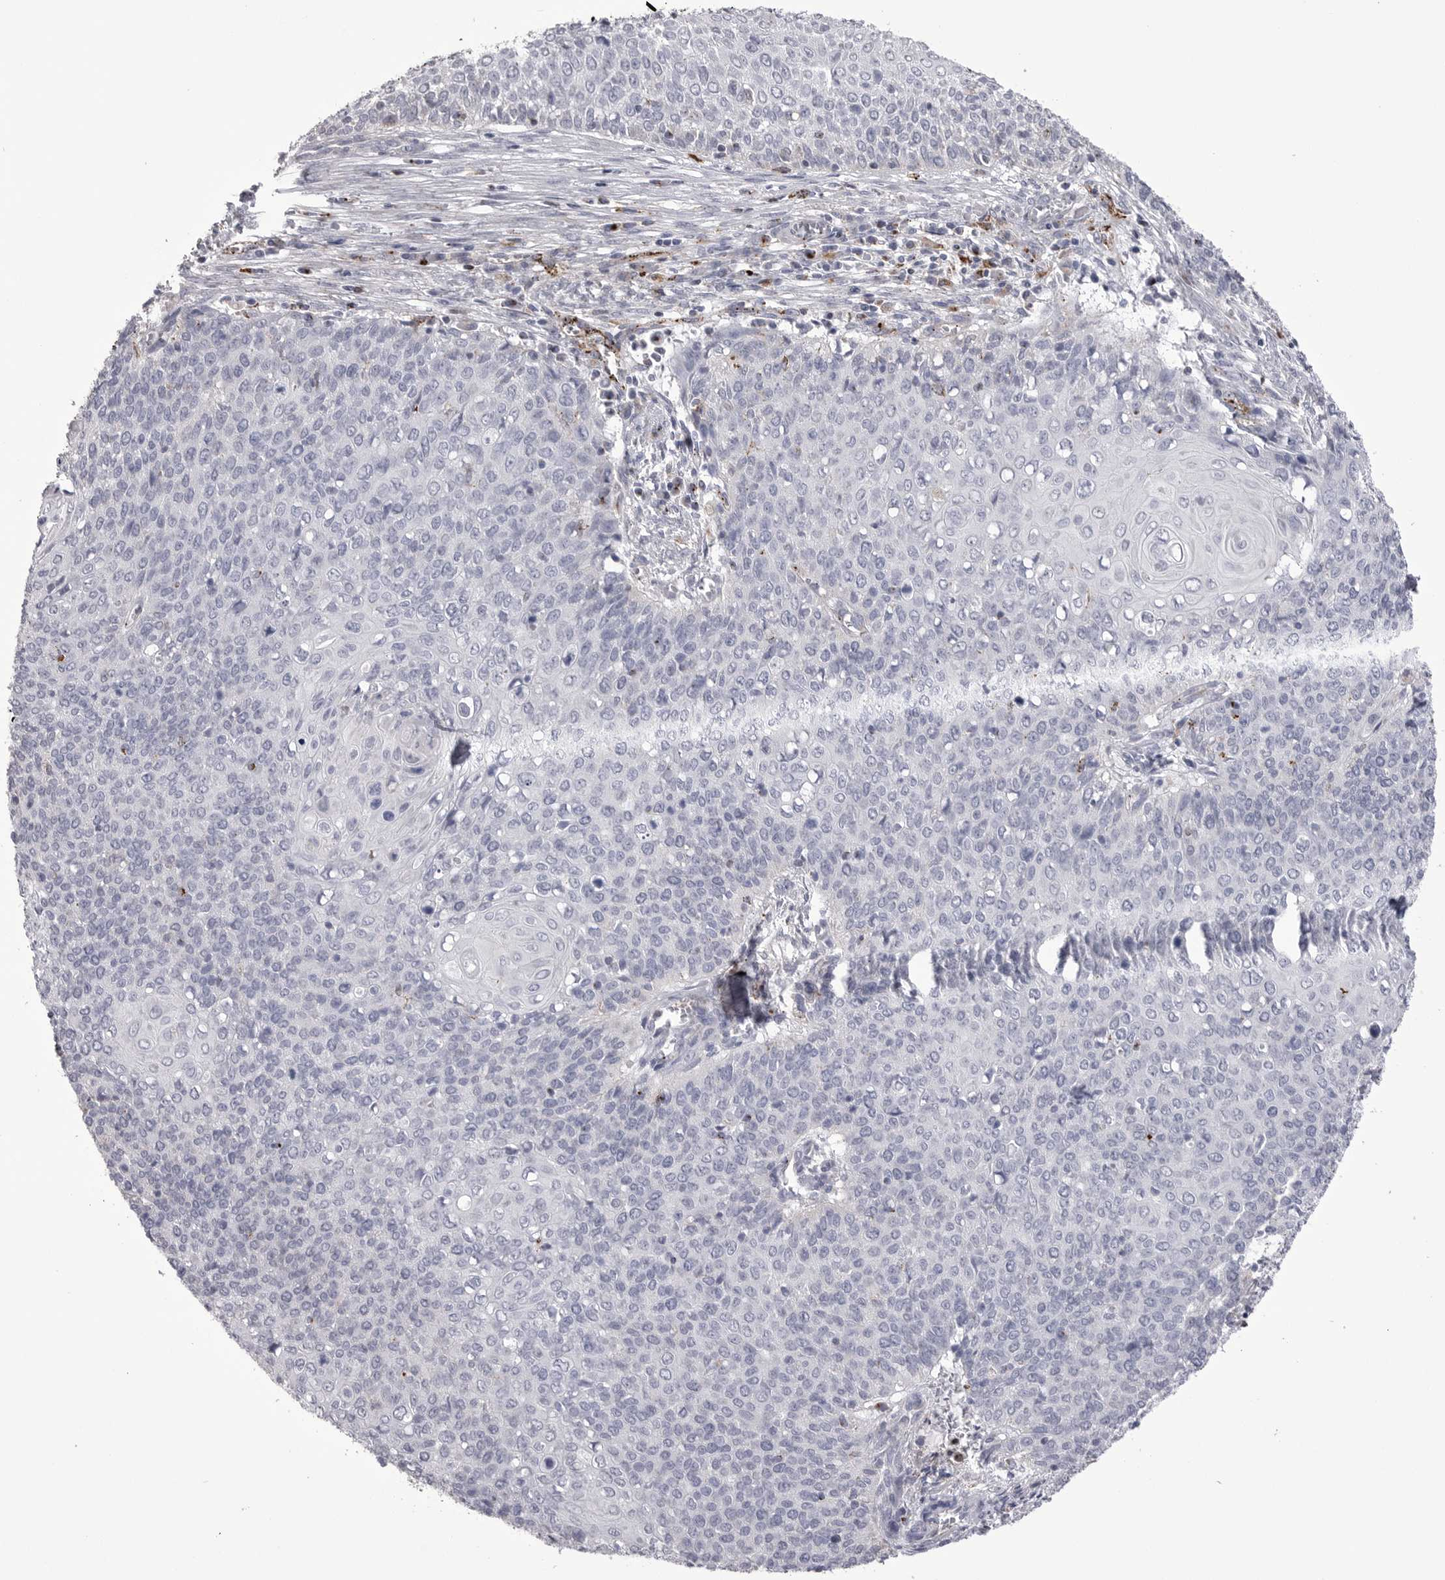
{"staining": {"intensity": "negative", "quantity": "none", "location": "none"}, "tissue": "cervical cancer", "cell_type": "Tumor cells", "image_type": "cancer", "snomed": [{"axis": "morphology", "description": "Squamous cell carcinoma, NOS"}, {"axis": "topography", "description": "Cervix"}], "caption": "Tumor cells show no significant protein staining in cervical squamous cell carcinoma. The staining was performed using DAB to visualize the protein expression in brown, while the nuclei were stained in blue with hematoxylin (Magnification: 20x).", "gene": "PSPN", "patient": {"sex": "female", "age": 39}}